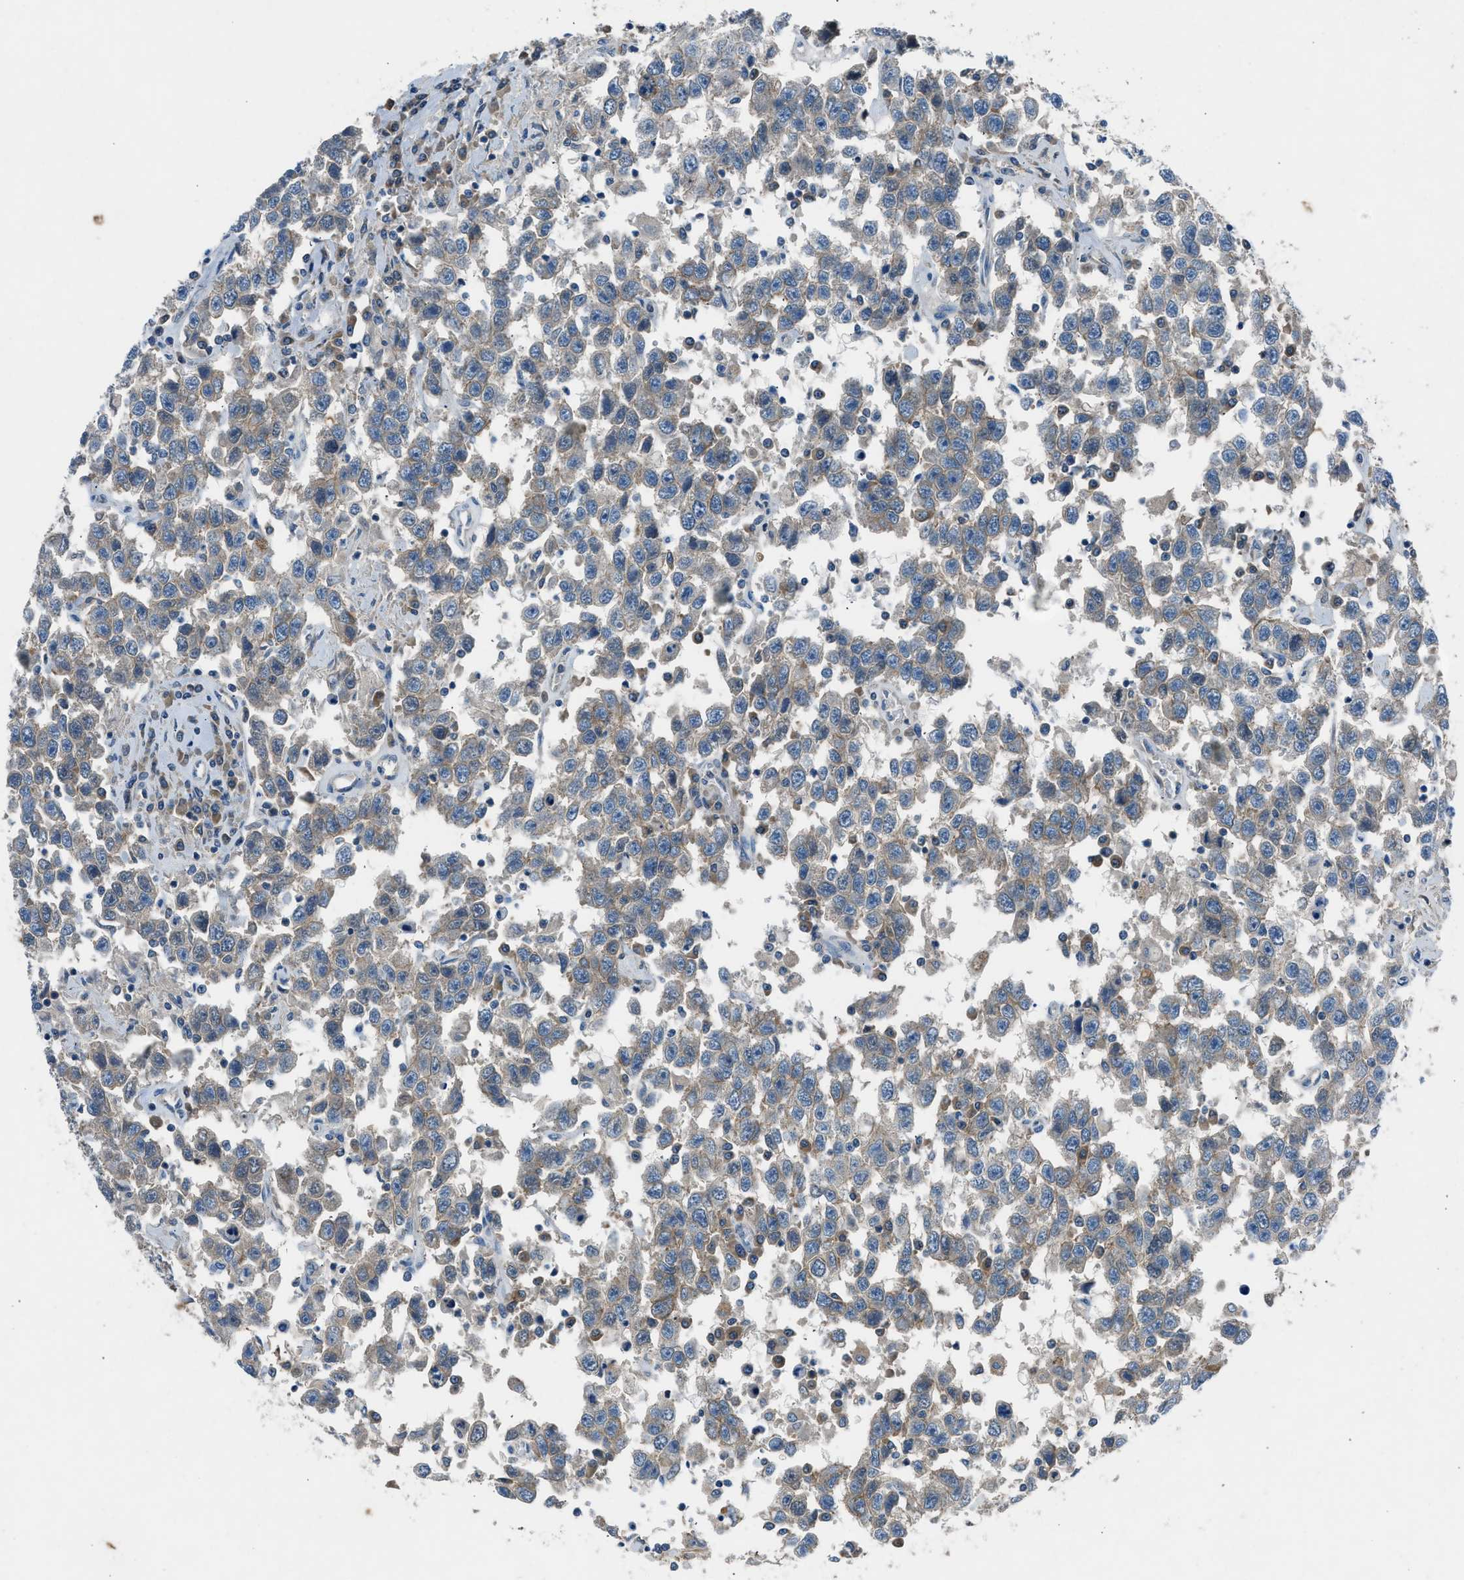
{"staining": {"intensity": "weak", "quantity": "25%-75%", "location": "cytoplasmic/membranous"}, "tissue": "testis cancer", "cell_type": "Tumor cells", "image_type": "cancer", "snomed": [{"axis": "morphology", "description": "Seminoma, NOS"}, {"axis": "topography", "description": "Testis"}], "caption": "Immunohistochemistry (IHC) of seminoma (testis) displays low levels of weak cytoplasmic/membranous expression in approximately 25%-75% of tumor cells. (DAB (3,3'-diaminobenzidine) = brown stain, brightfield microscopy at high magnification).", "gene": "BMP1", "patient": {"sex": "male", "age": 41}}